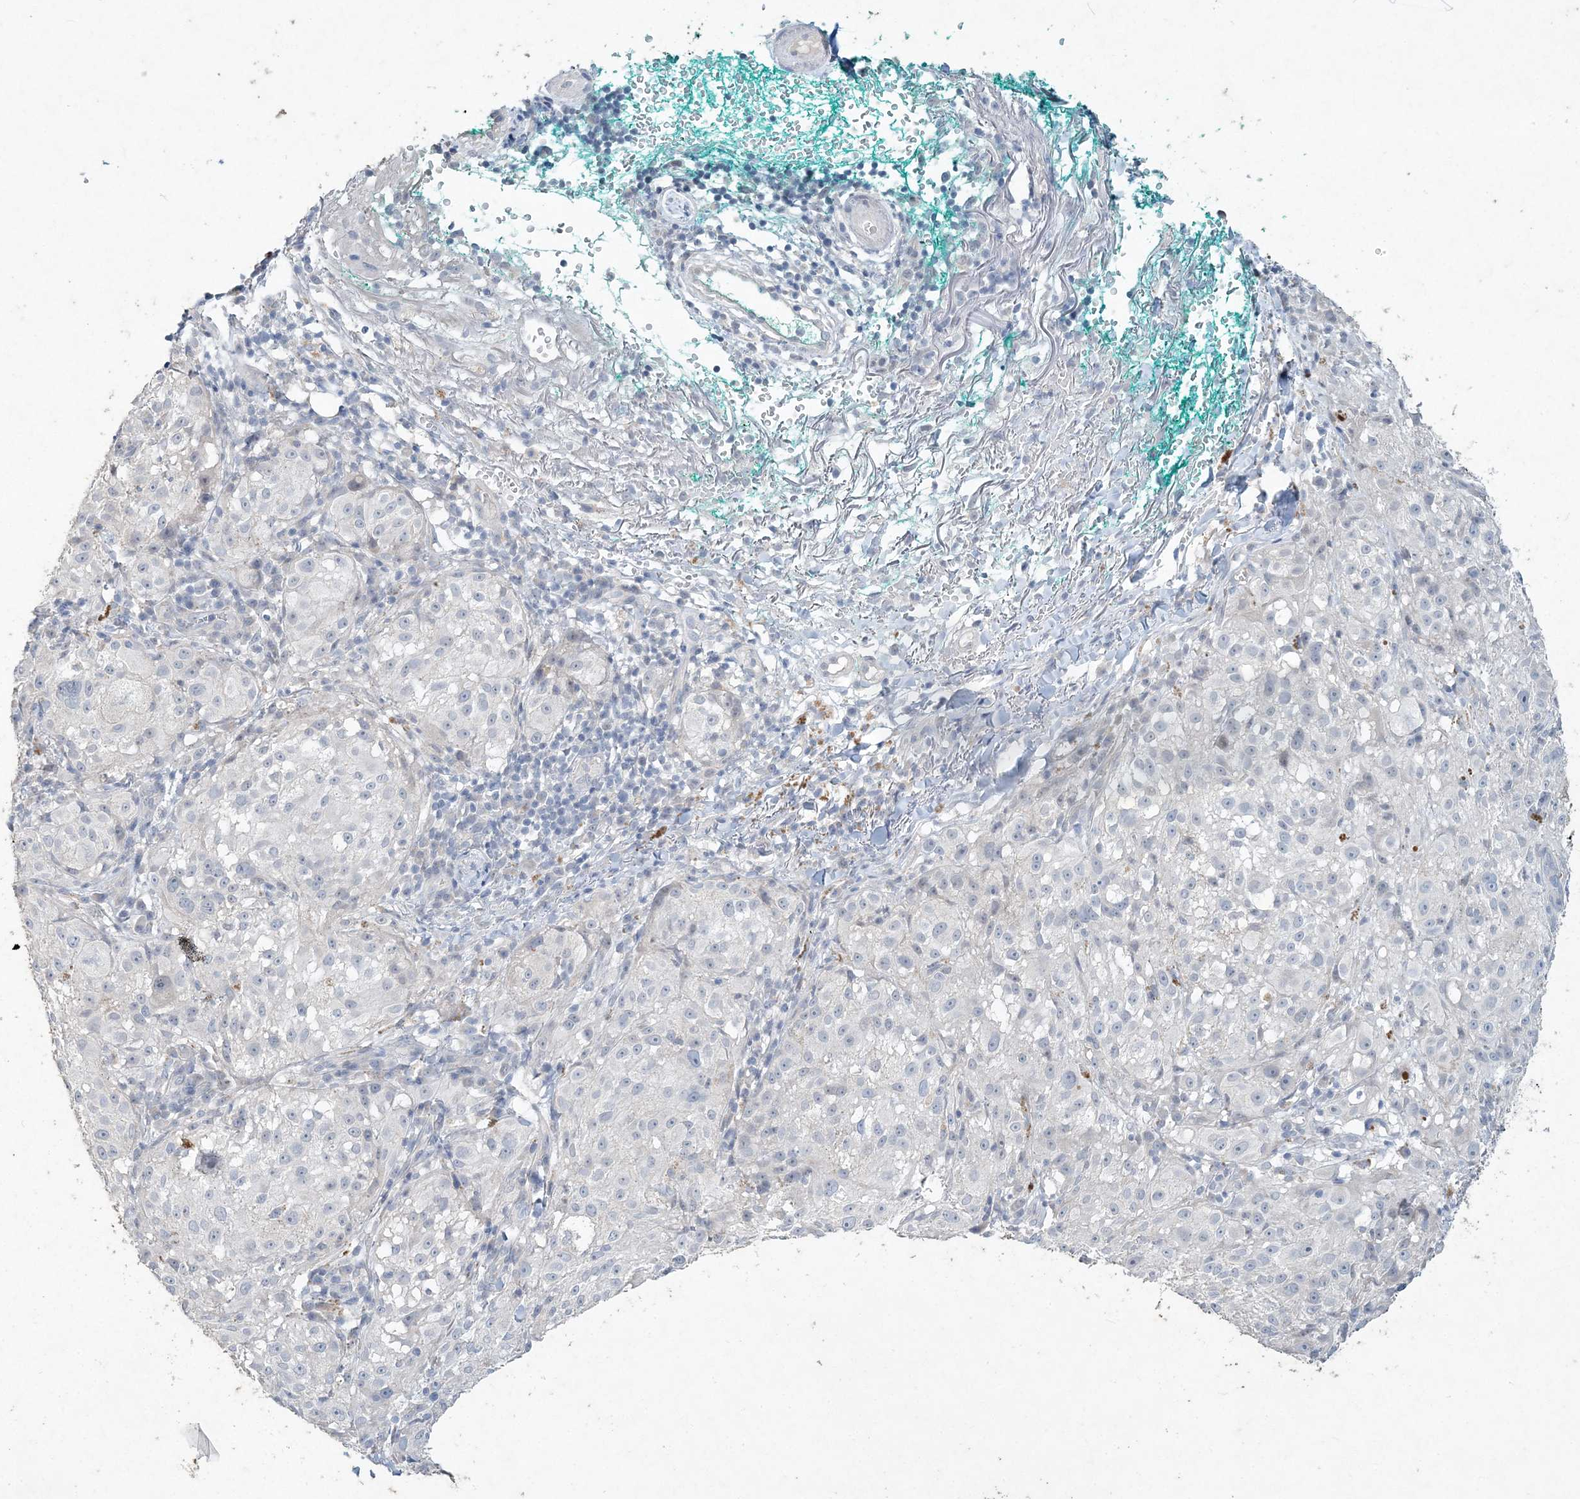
{"staining": {"intensity": "negative", "quantity": "none", "location": "none"}, "tissue": "melanoma", "cell_type": "Tumor cells", "image_type": "cancer", "snomed": [{"axis": "morphology", "description": "Necrosis, NOS"}, {"axis": "morphology", "description": "Malignant melanoma, NOS"}, {"axis": "topography", "description": "Skin"}], "caption": "Immunohistochemical staining of human malignant melanoma displays no significant staining in tumor cells. Brightfield microscopy of immunohistochemistry stained with DAB (3,3'-diaminobenzidine) (brown) and hematoxylin (blue), captured at high magnification.", "gene": "DNAH5", "patient": {"sex": "female", "age": 87}}